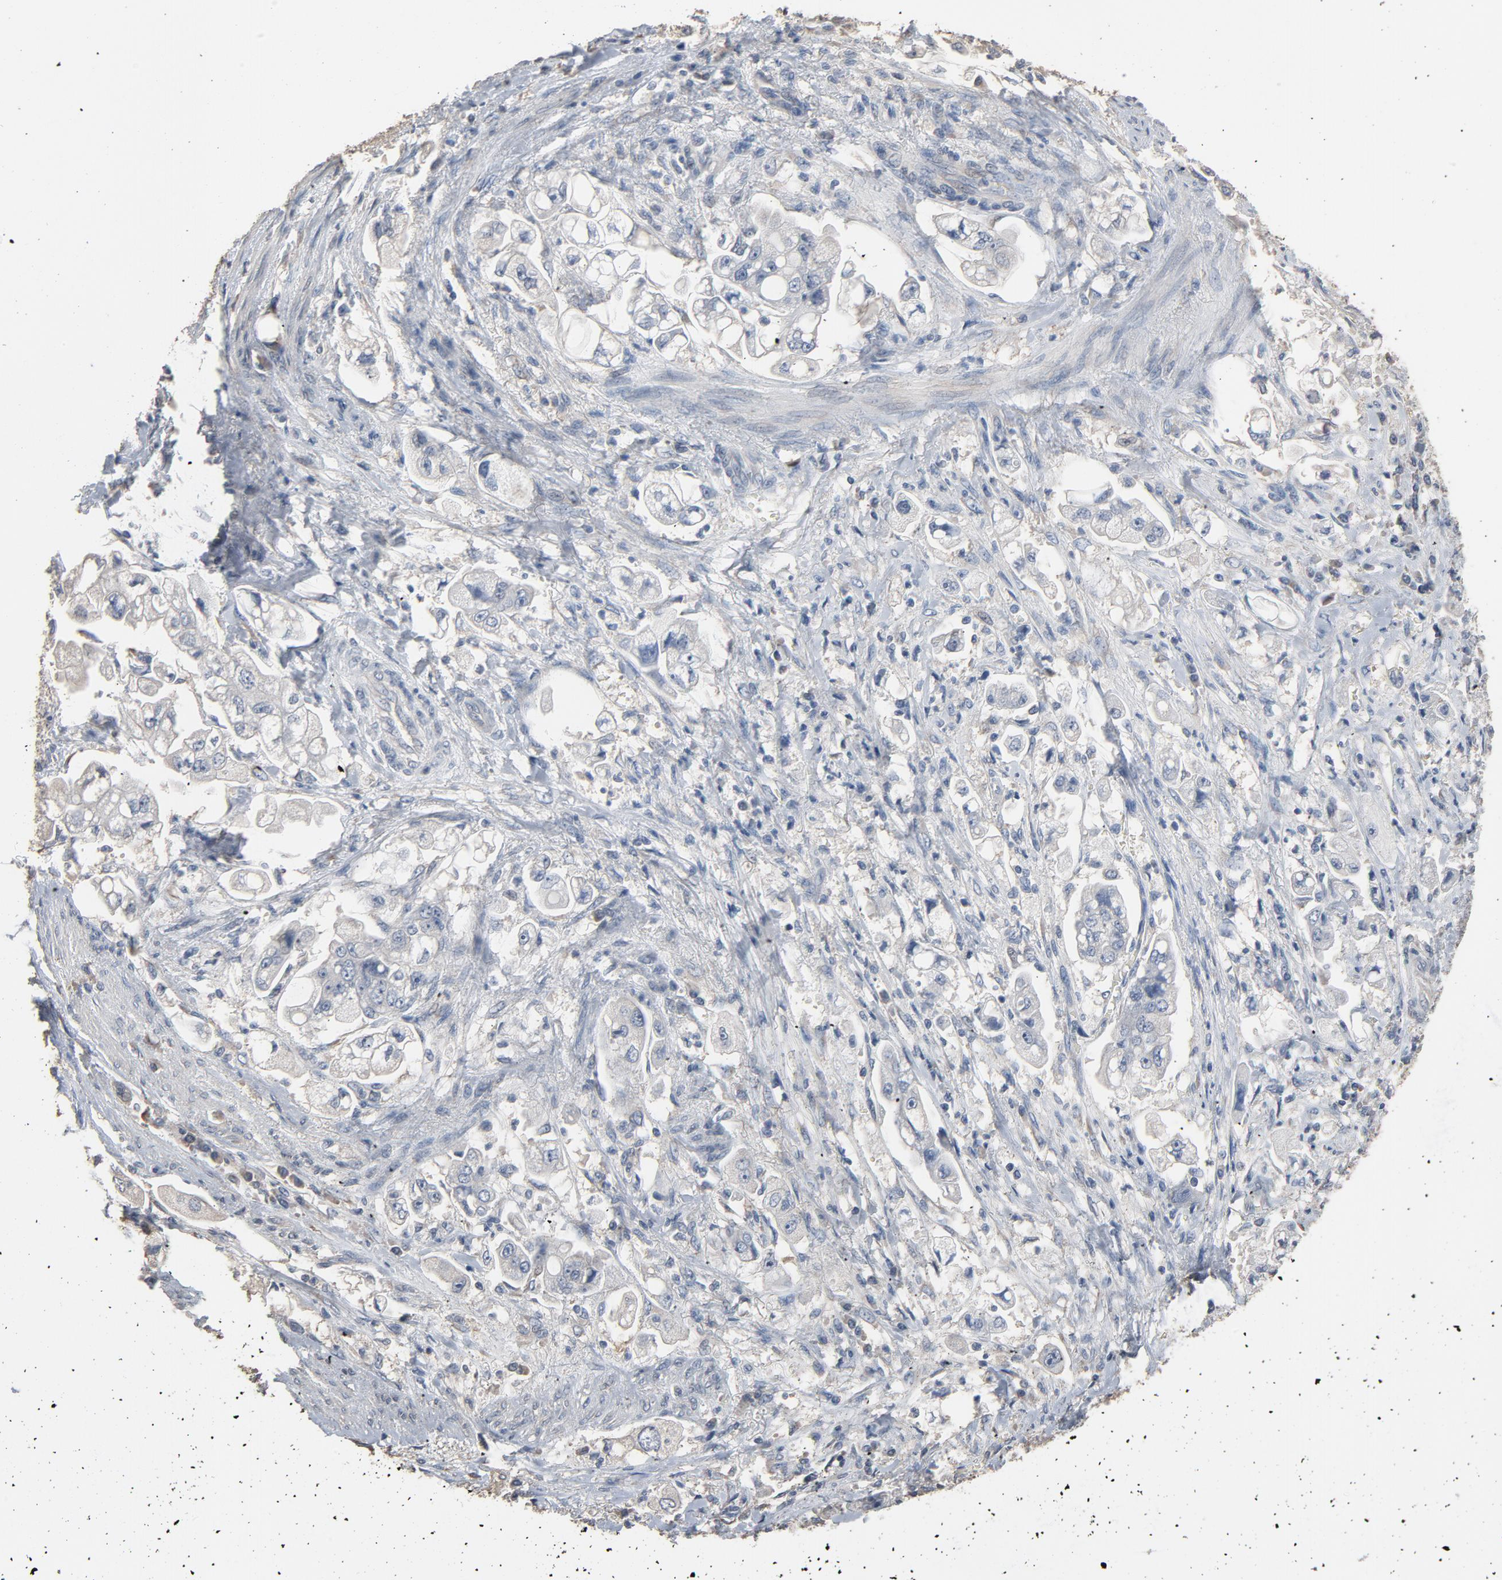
{"staining": {"intensity": "negative", "quantity": "none", "location": "none"}, "tissue": "stomach cancer", "cell_type": "Tumor cells", "image_type": "cancer", "snomed": [{"axis": "morphology", "description": "Adenocarcinoma, NOS"}, {"axis": "topography", "description": "Stomach"}], "caption": "IHC of stomach cancer (adenocarcinoma) reveals no staining in tumor cells.", "gene": "SOX6", "patient": {"sex": "male", "age": 62}}